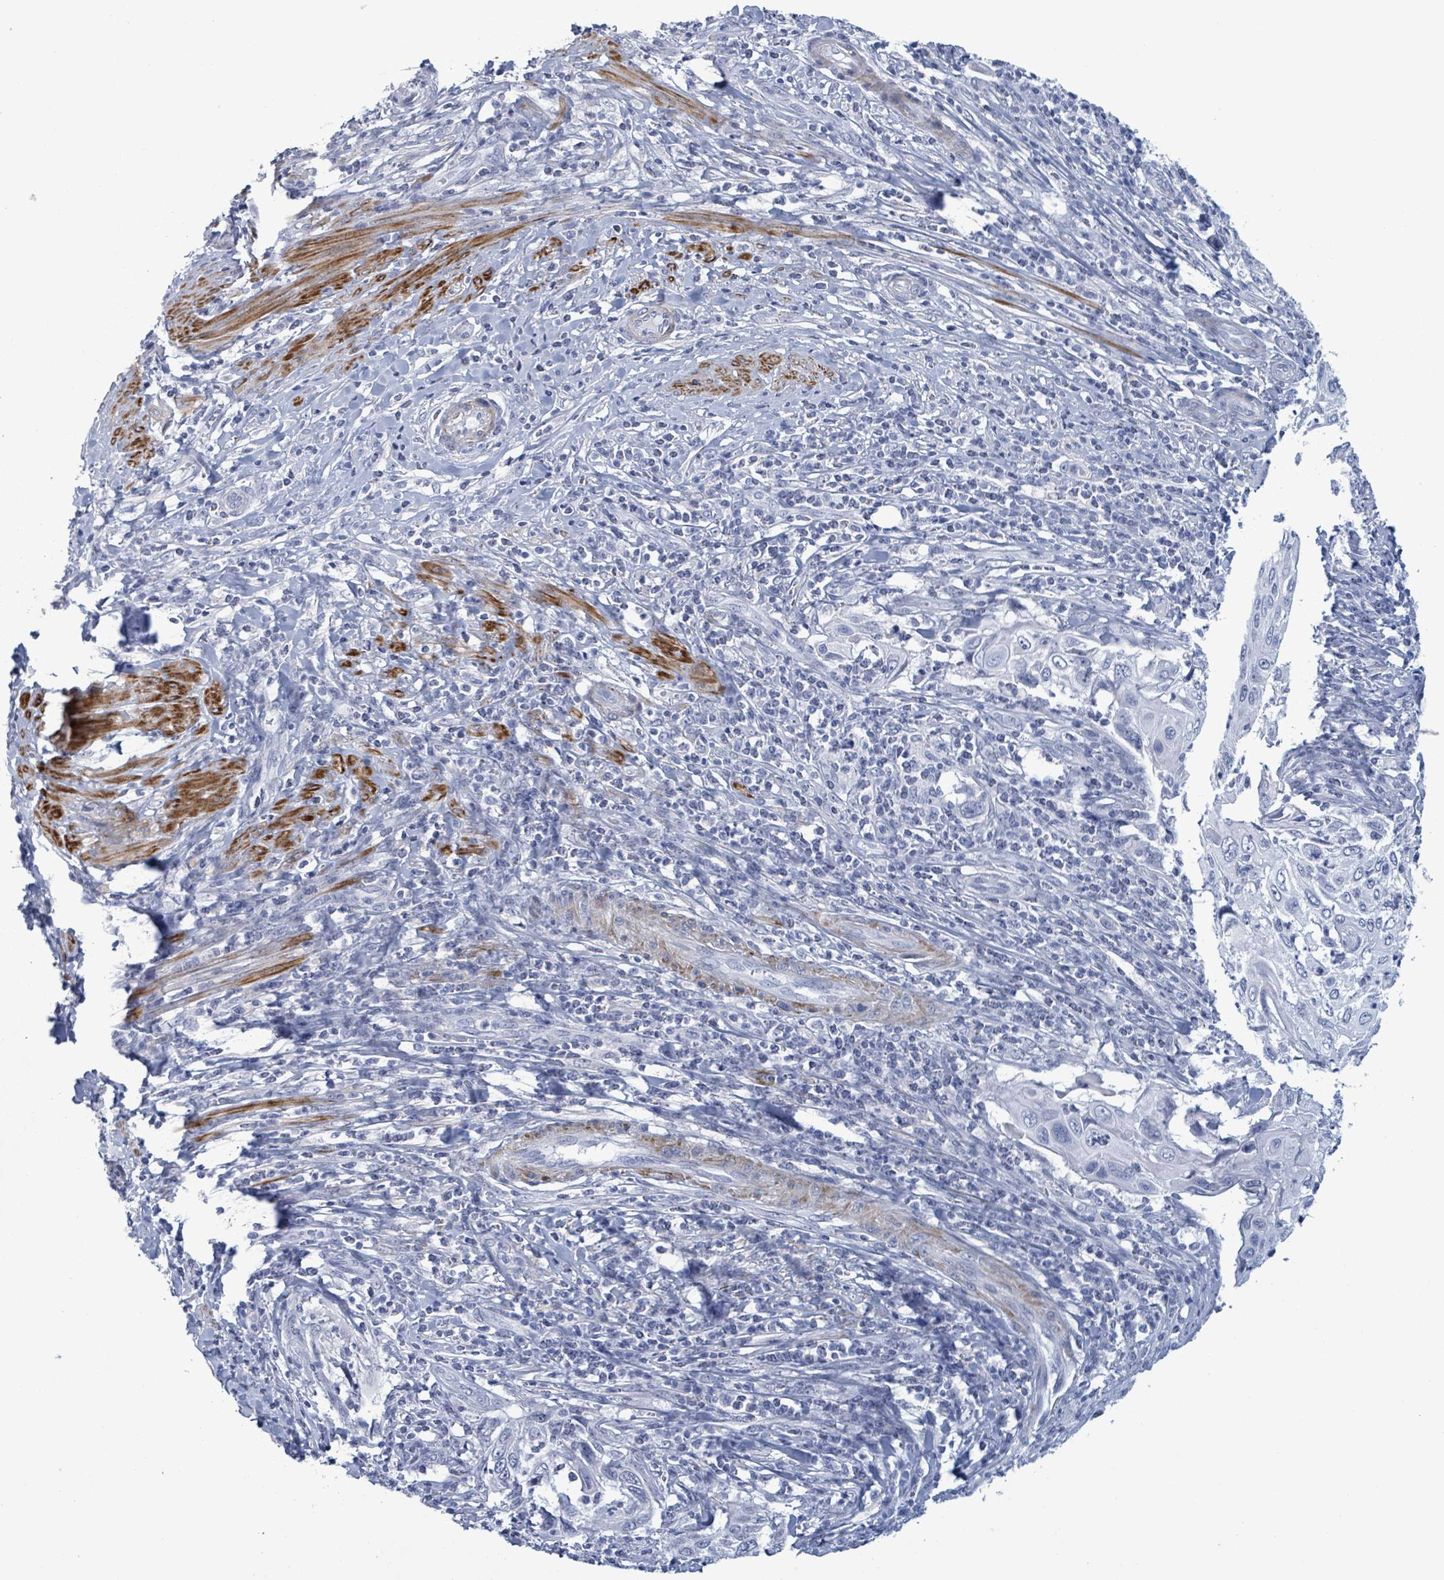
{"staining": {"intensity": "negative", "quantity": "none", "location": "none"}, "tissue": "cervical cancer", "cell_type": "Tumor cells", "image_type": "cancer", "snomed": [{"axis": "morphology", "description": "Squamous cell carcinoma, NOS"}, {"axis": "topography", "description": "Cervix"}], "caption": "High power microscopy micrograph of an IHC photomicrograph of cervical squamous cell carcinoma, revealing no significant expression in tumor cells.", "gene": "ZNF771", "patient": {"sex": "female", "age": 70}}